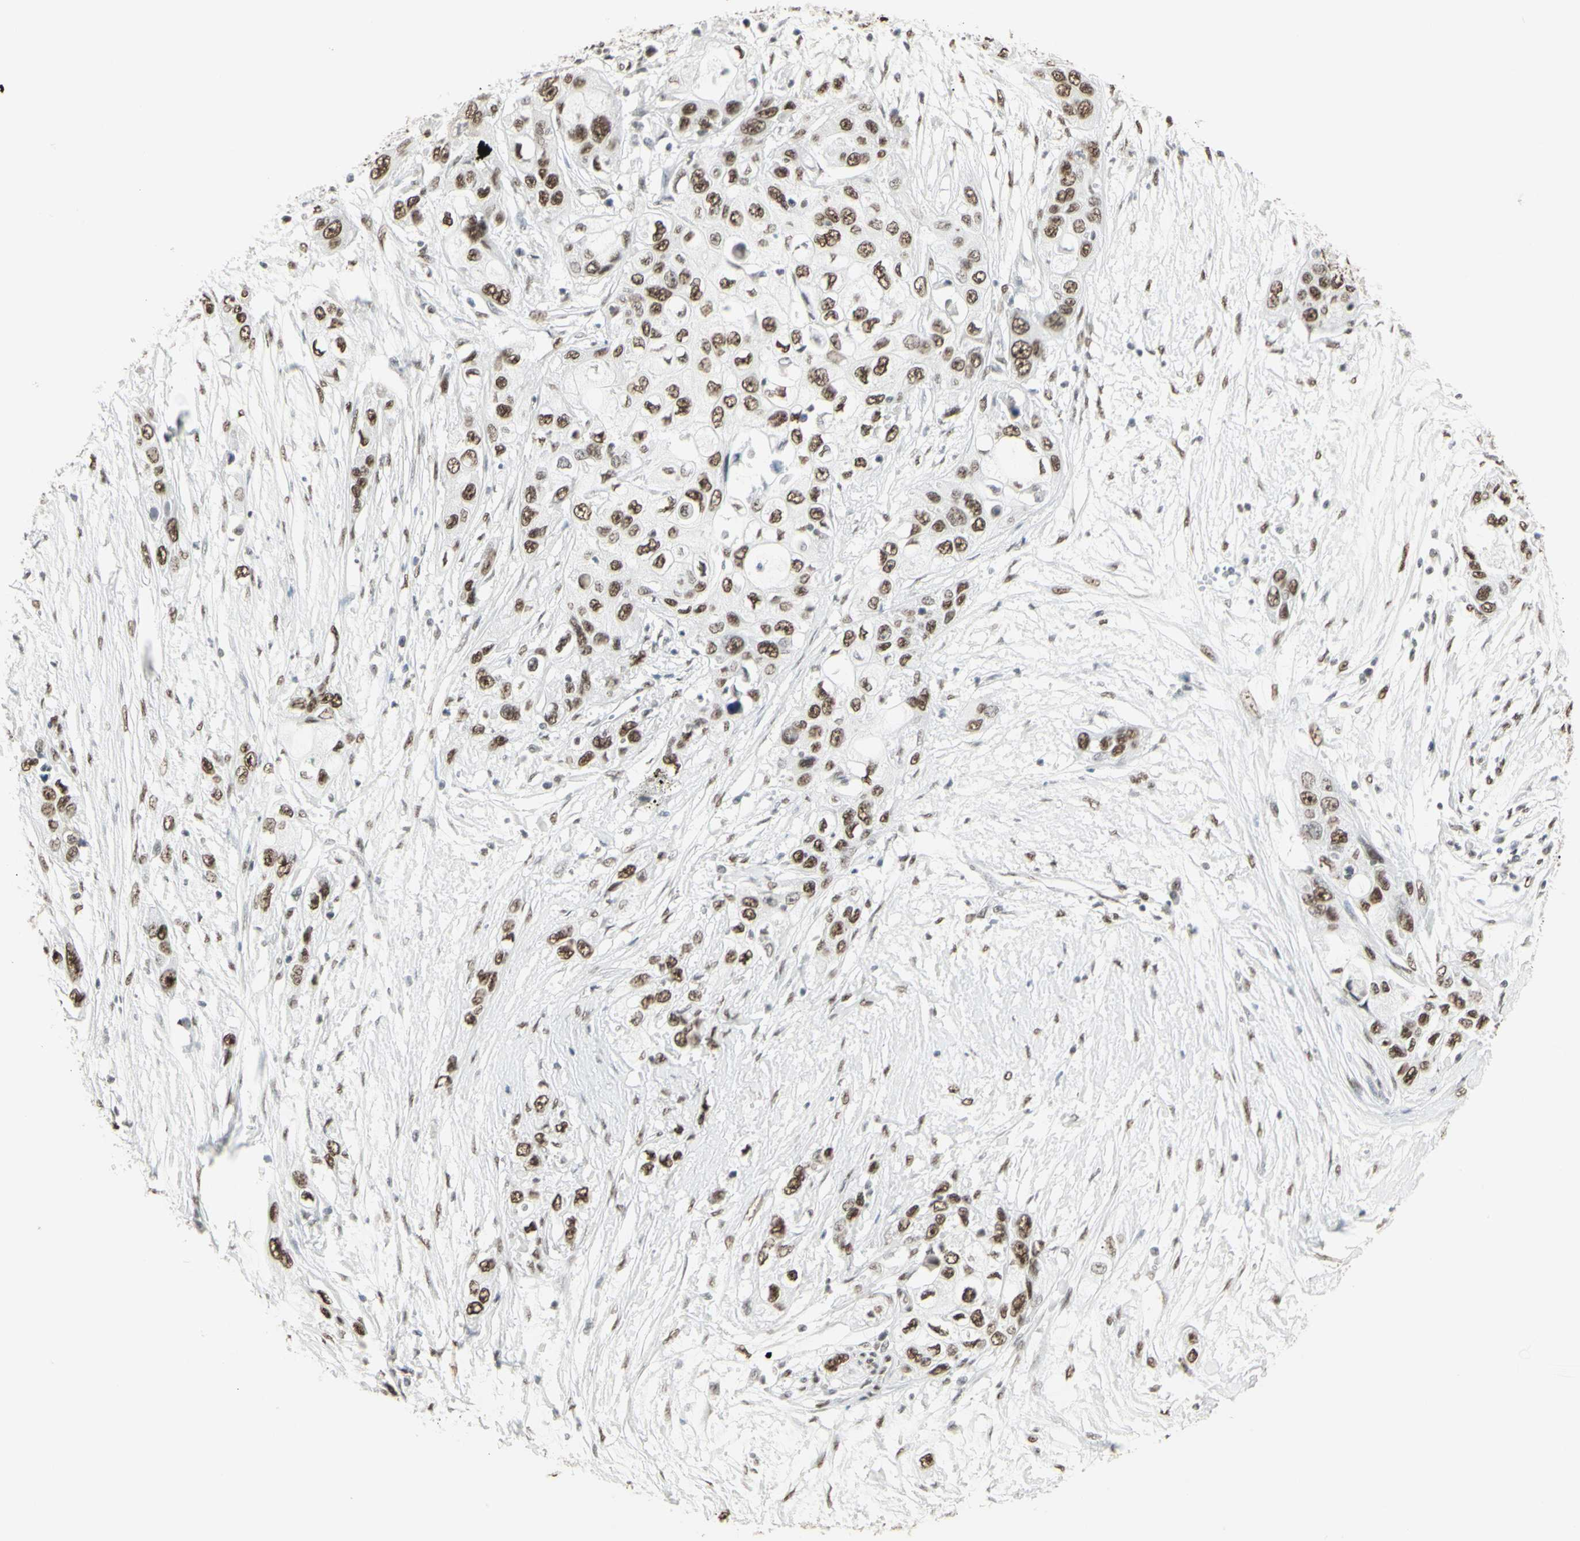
{"staining": {"intensity": "moderate", "quantity": ">75%", "location": "nuclear"}, "tissue": "pancreatic cancer", "cell_type": "Tumor cells", "image_type": "cancer", "snomed": [{"axis": "morphology", "description": "Adenocarcinoma, NOS"}, {"axis": "topography", "description": "Pancreas"}], "caption": "Immunohistochemical staining of human pancreatic cancer demonstrates moderate nuclear protein positivity in about >75% of tumor cells. (DAB = brown stain, brightfield microscopy at high magnification).", "gene": "TRIM28", "patient": {"sex": "female", "age": 70}}